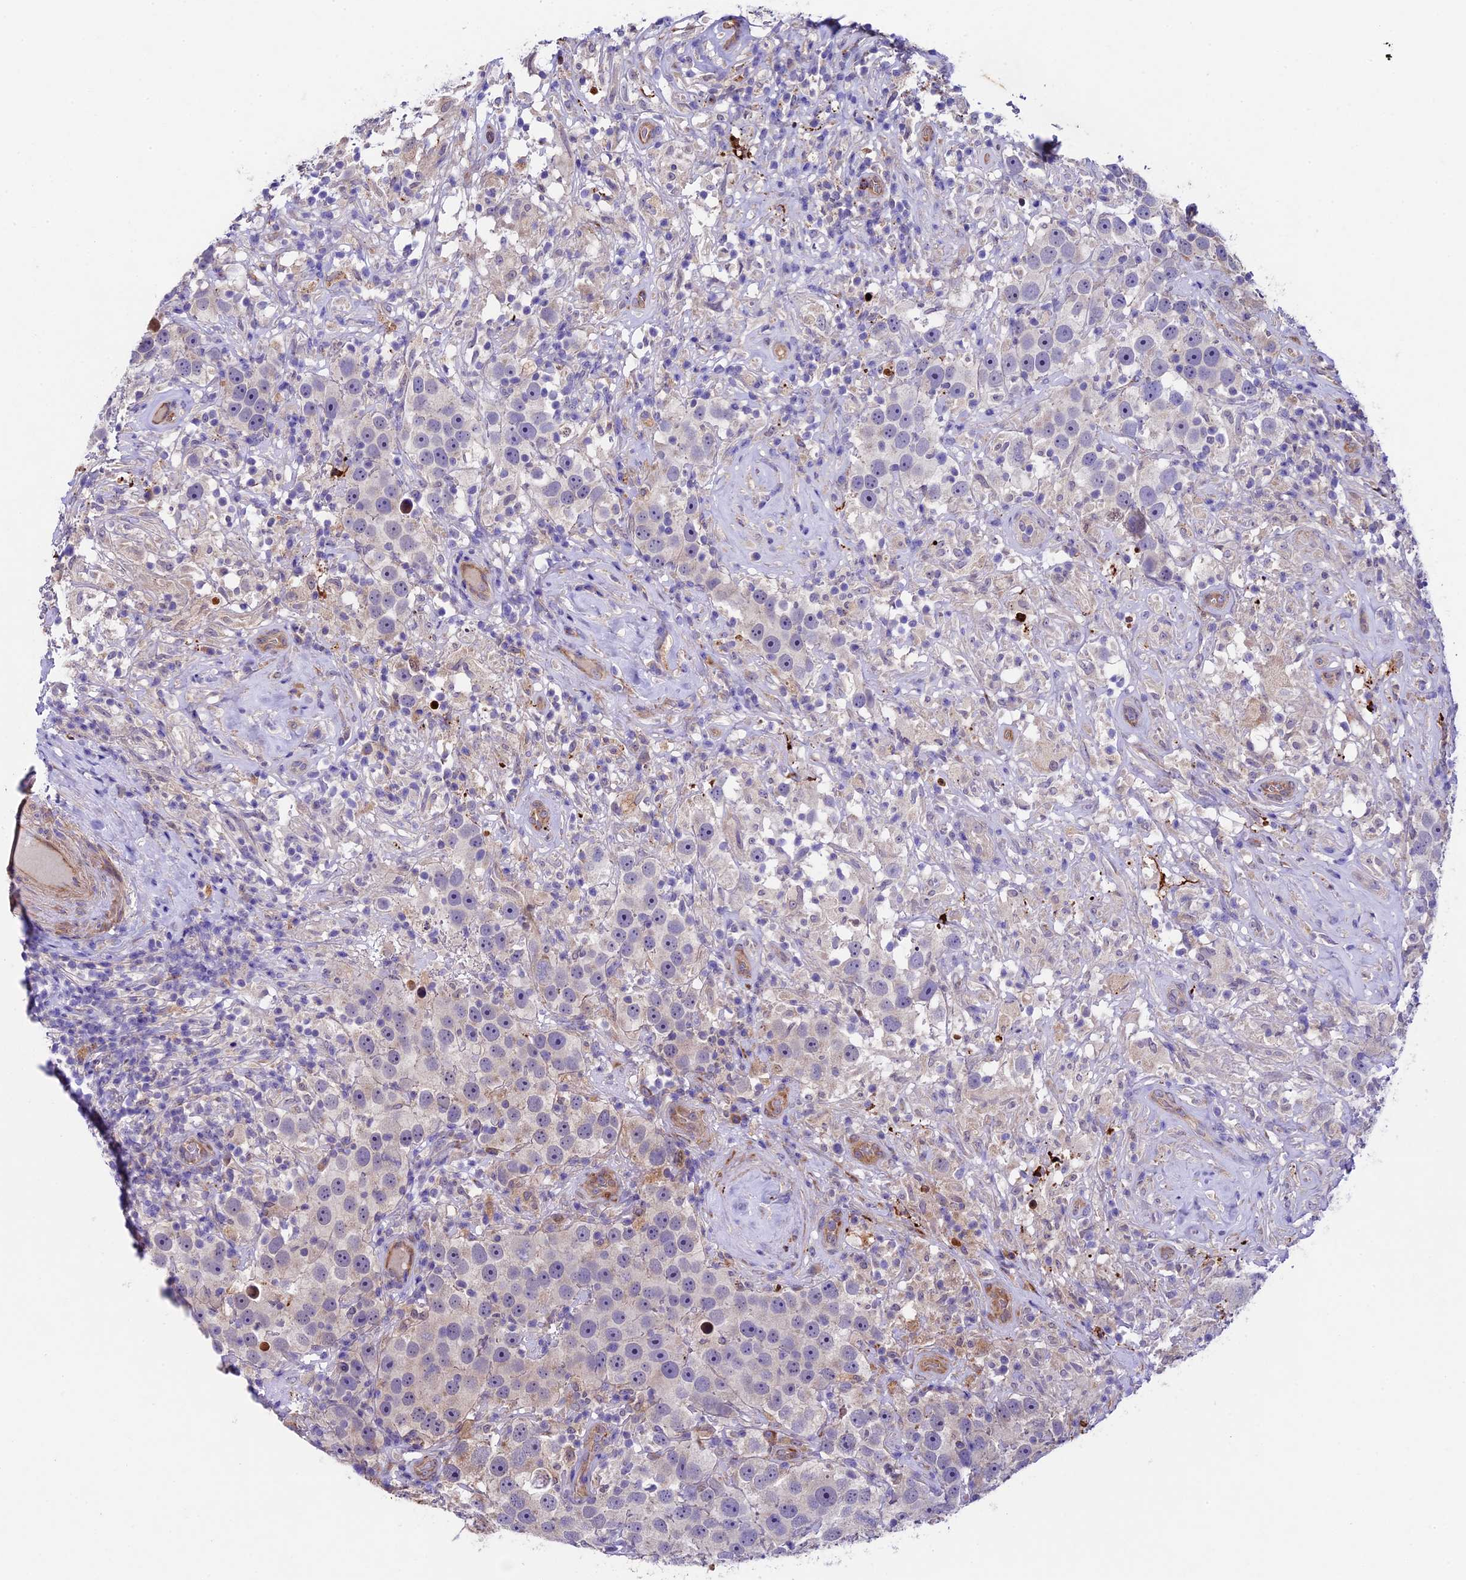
{"staining": {"intensity": "negative", "quantity": "none", "location": "none"}, "tissue": "testis cancer", "cell_type": "Tumor cells", "image_type": "cancer", "snomed": [{"axis": "morphology", "description": "Seminoma, NOS"}, {"axis": "topography", "description": "Testis"}], "caption": "This is a histopathology image of IHC staining of seminoma (testis), which shows no positivity in tumor cells.", "gene": "LSM7", "patient": {"sex": "male", "age": 49}}